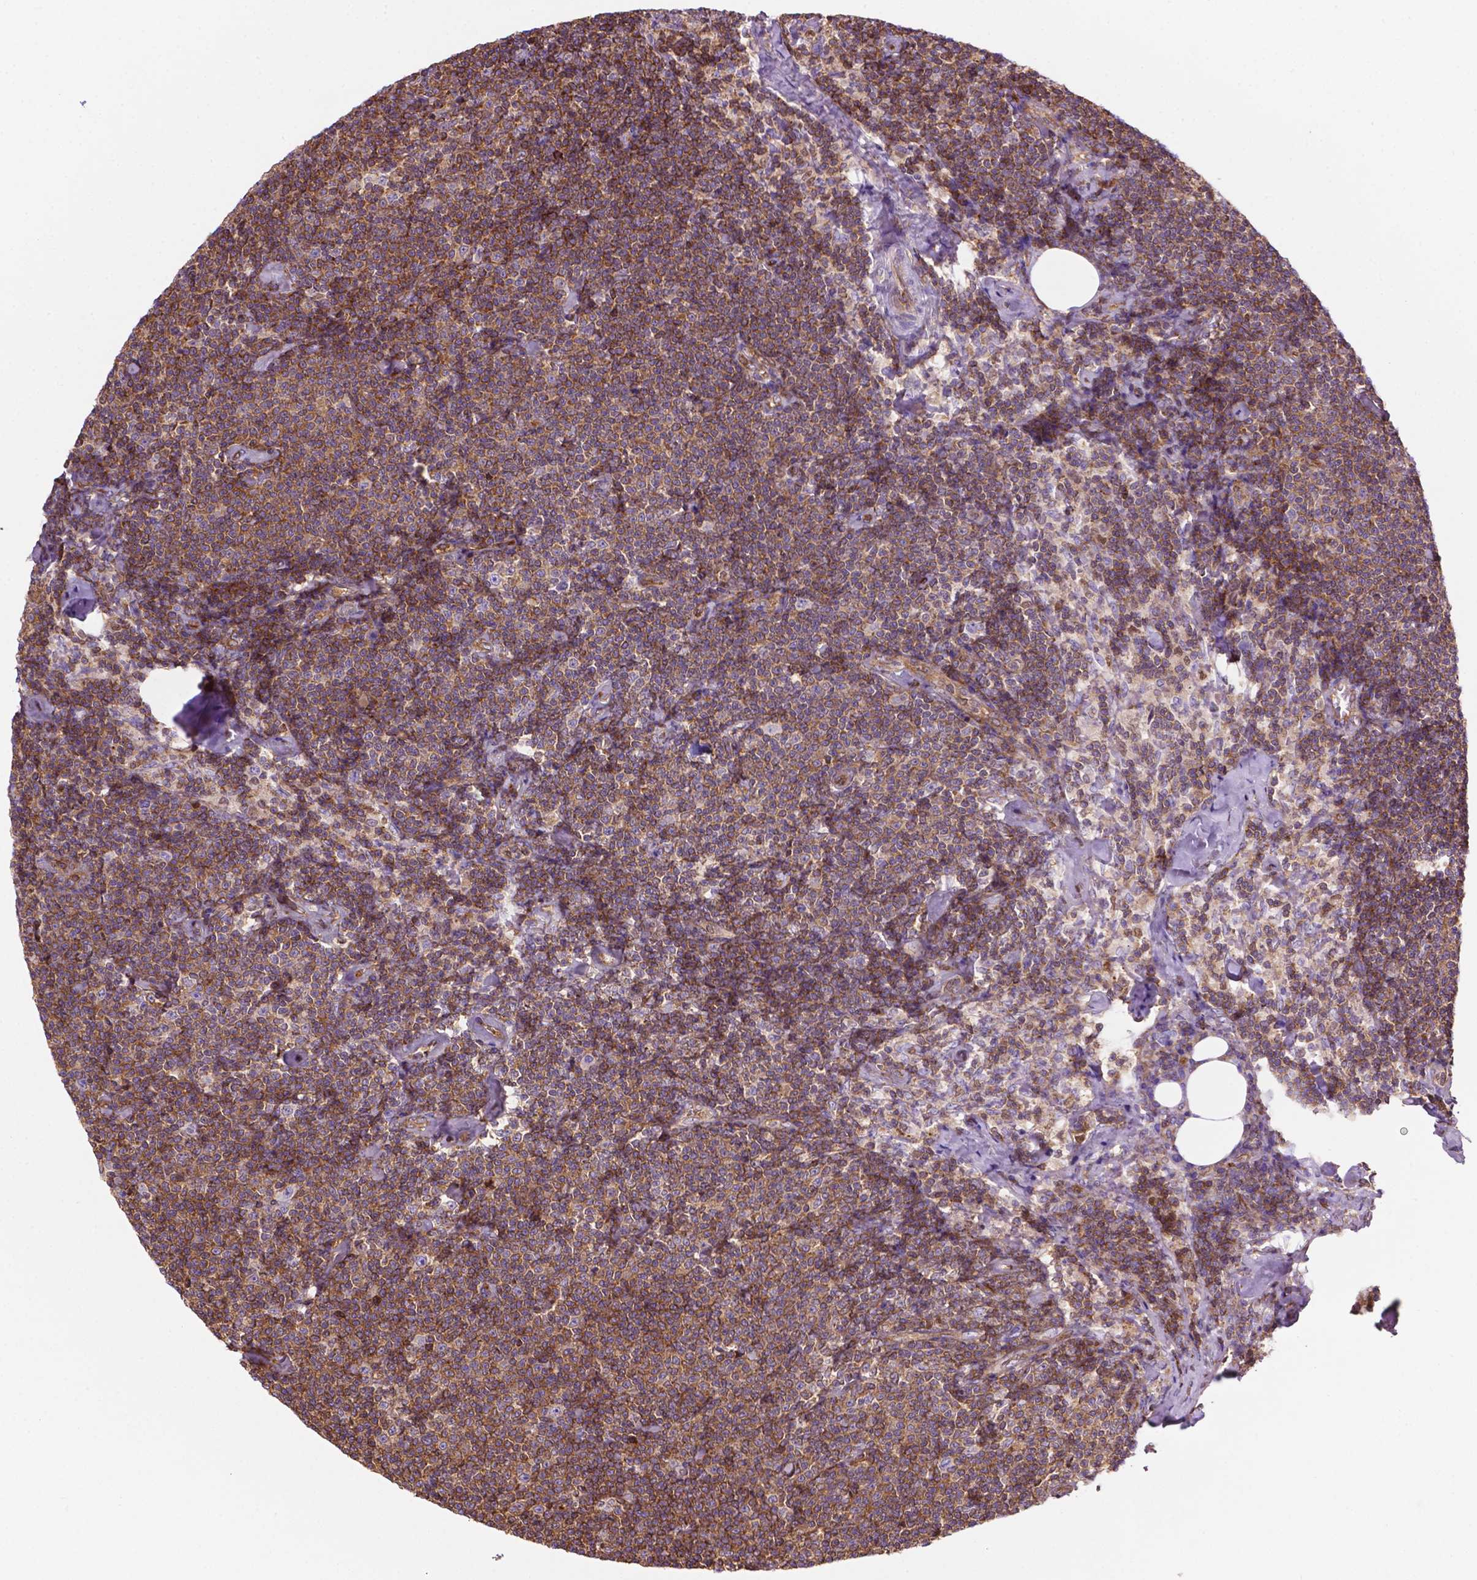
{"staining": {"intensity": "moderate", "quantity": ">75%", "location": "cytoplasmic/membranous"}, "tissue": "lymphoma", "cell_type": "Tumor cells", "image_type": "cancer", "snomed": [{"axis": "morphology", "description": "Malignant lymphoma, non-Hodgkin's type, Low grade"}, {"axis": "topography", "description": "Lymph node"}], "caption": "Lymphoma stained for a protein exhibits moderate cytoplasmic/membranous positivity in tumor cells.", "gene": "DCN", "patient": {"sex": "male", "age": 81}}